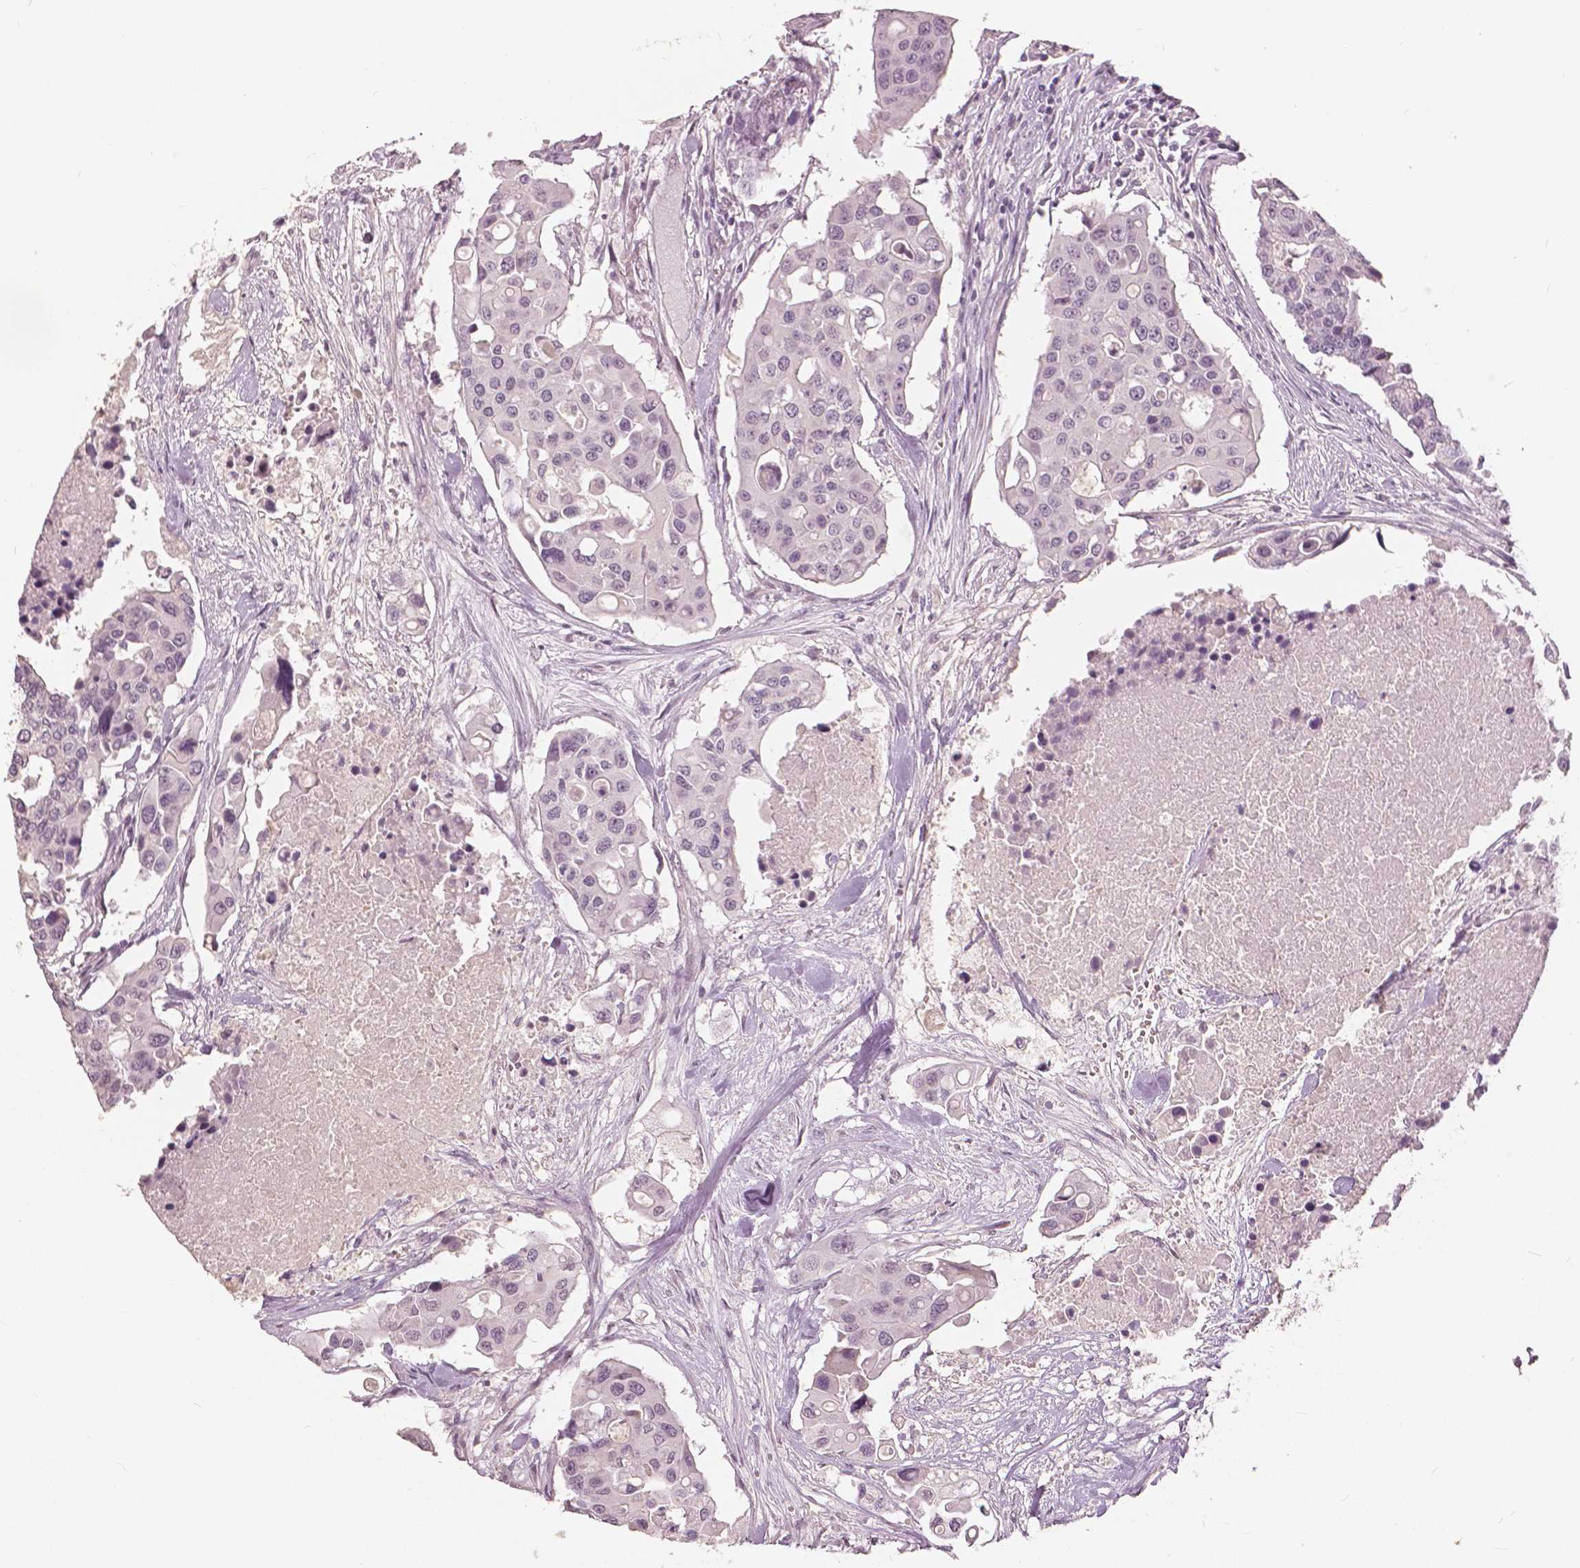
{"staining": {"intensity": "negative", "quantity": "none", "location": "none"}, "tissue": "colorectal cancer", "cell_type": "Tumor cells", "image_type": "cancer", "snomed": [{"axis": "morphology", "description": "Adenocarcinoma, NOS"}, {"axis": "topography", "description": "Colon"}], "caption": "Immunohistochemistry photomicrograph of neoplastic tissue: adenocarcinoma (colorectal) stained with DAB reveals no significant protein expression in tumor cells.", "gene": "NANOG", "patient": {"sex": "male", "age": 77}}